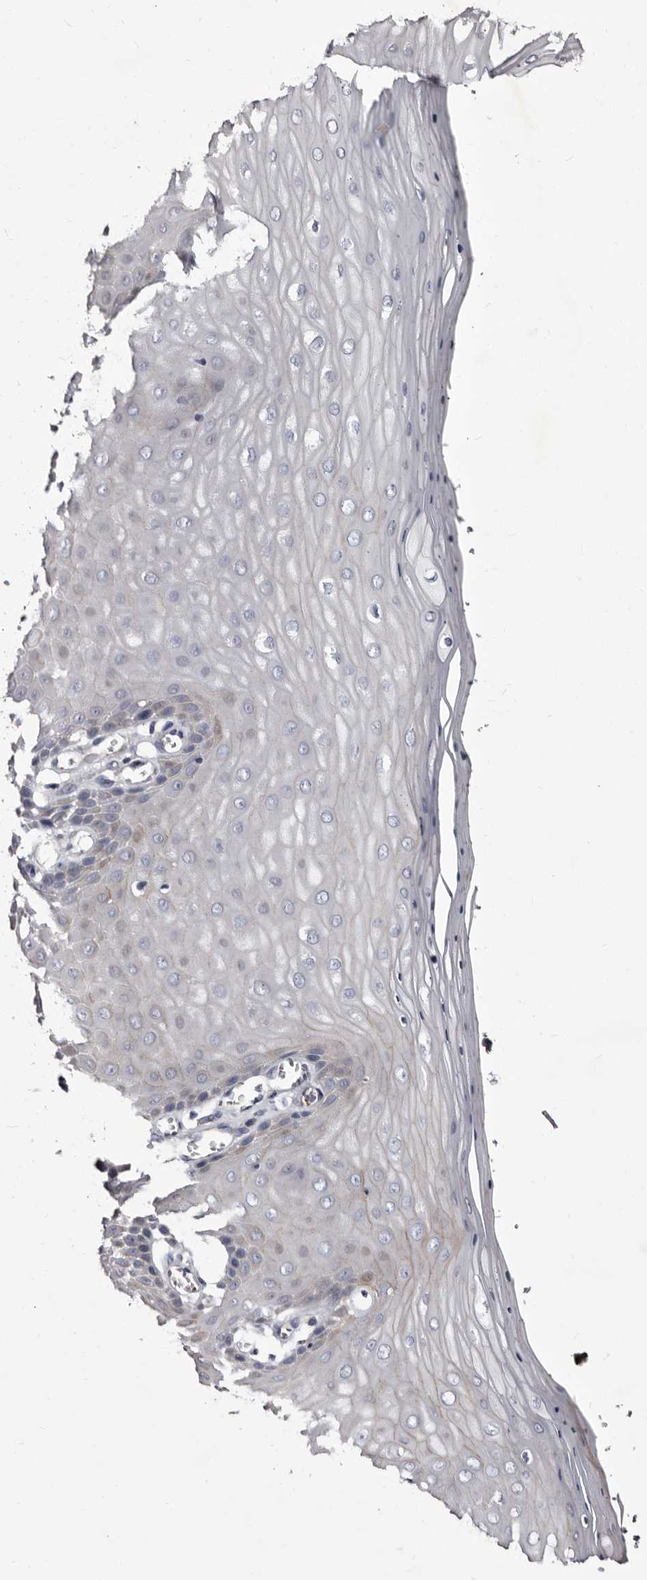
{"staining": {"intensity": "negative", "quantity": "none", "location": "none"}, "tissue": "cervix", "cell_type": "Glandular cells", "image_type": "normal", "snomed": [{"axis": "morphology", "description": "Normal tissue, NOS"}, {"axis": "topography", "description": "Cervix"}], "caption": "DAB (3,3'-diaminobenzidine) immunohistochemical staining of normal cervix displays no significant expression in glandular cells.", "gene": "AUNIP", "patient": {"sex": "female", "age": 55}}